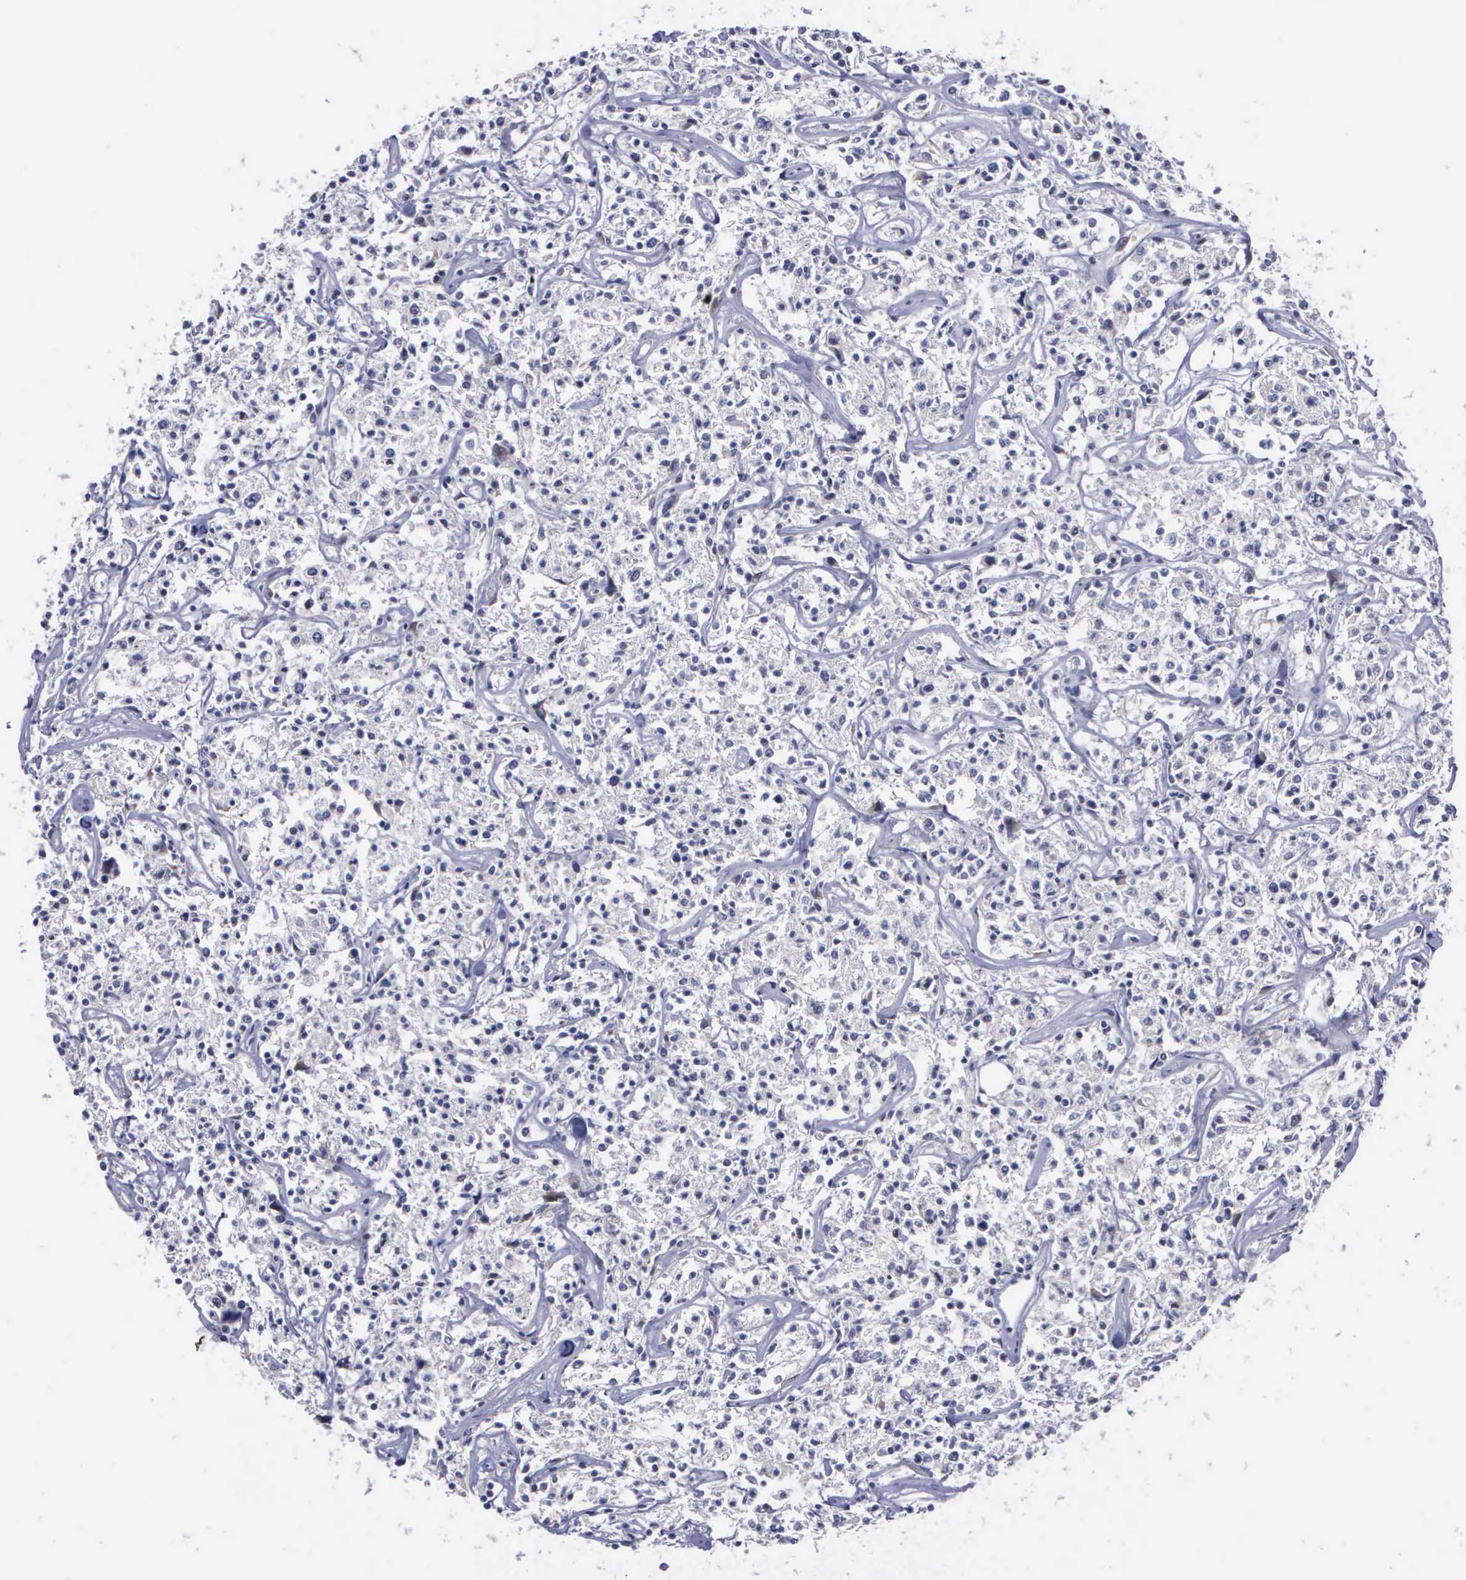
{"staining": {"intensity": "negative", "quantity": "none", "location": "none"}, "tissue": "lymphoma", "cell_type": "Tumor cells", "image_type": "cancer", "snomed": [{"axis": "morphology", "description": "Malignant lymphoma, non-Hodgkin's type, Low grade"}, {"axis": "topography", "description": "Small intestine"}], "caption": "DAB immunohistochemical staining of lymphoma demonstrates no significant staining in tumor cells.", "gene": "MAP3K9", "patient": {"sex": "female", "age": 59}}